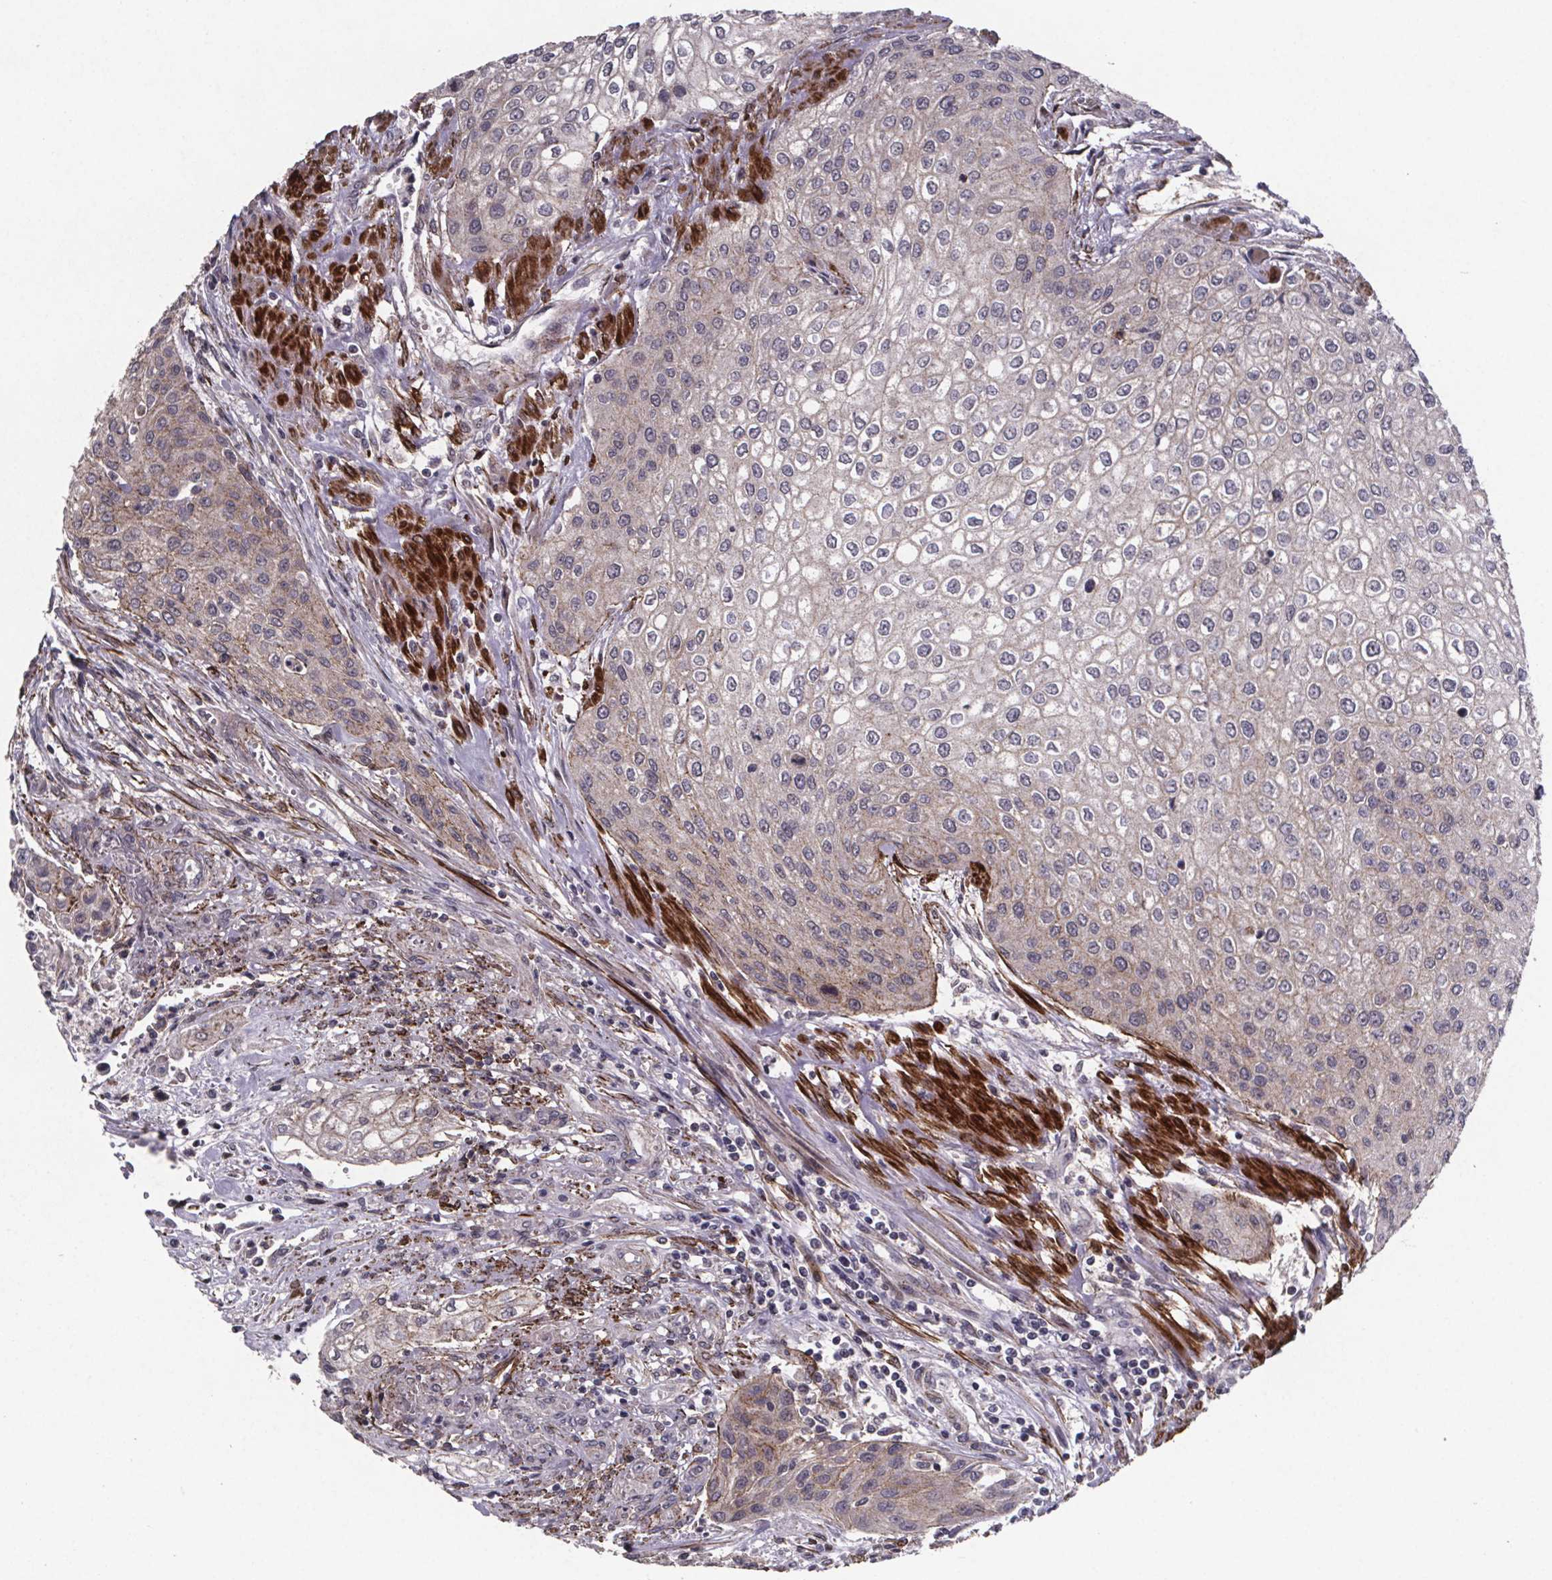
{"staining": {"intensity": "negative", "quantity": "none", "location": "none"}, "tissue": "urothelial cancer", "cell_type": "Tumor cells", "image_type": "cancer", "snomed": [{"axis": "morphology", "description": "Urothelial carcinoma, High grade"}, {"axis": "topography", "description": "Urinary bladder"}], "caption": "Tumor cells show no significant positivity in urothelial carcinoma (high-grade).", "gene": "PALLD", "patient": {"sex": "male", "age": 62}}